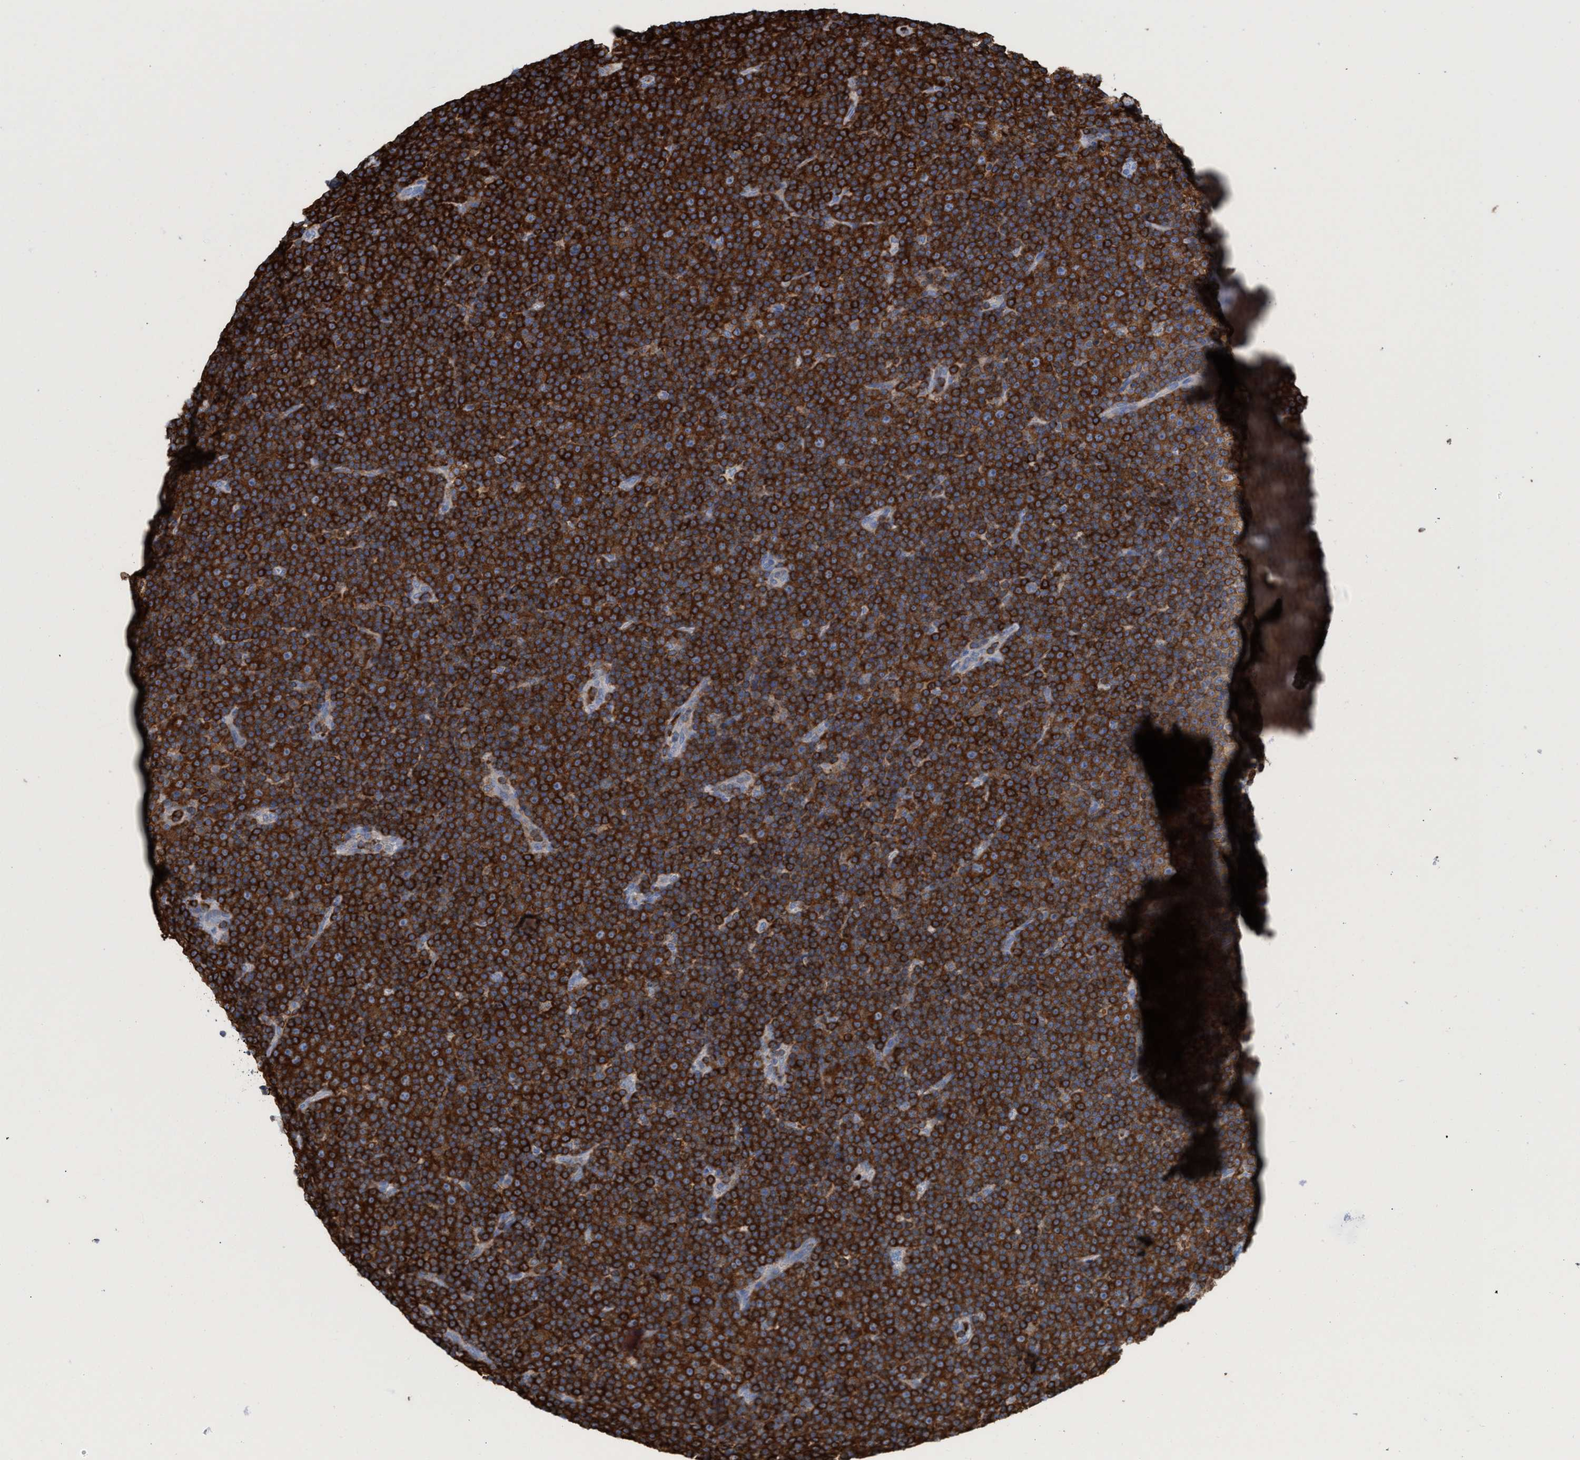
{"staining": {"intensity": "strong", "quantity": ">75%", "location": "cytoplasmic/membranous"}, "tissue": "lymphoma", "cell_type": "Tumor cells", "image_type": "cancer", "snomed": [{"axis": "morphology", "description": "Malignant lymphoma, non-Hodgkin's type, Low grade"}, {"axis": "topography", "description": "Lymph node"}], "caption": "Immunohistochemistry (IHC) staining of malignant lymphoma, non-Hodgkin's type (low-grade), which demonstrates high levels of strong cytoplasmic/membranous positivity in about >75% of tumor cells indicating strong cytoplasmic/membranous protein expression. The staining was performed using DAB (3,3'-diaminobenzidine) (brown) for protein detection and nuclei were counterstained in hematoxylin (blue).", "gene": "EZR", "patient": {"sex": "female", "age": 67}}